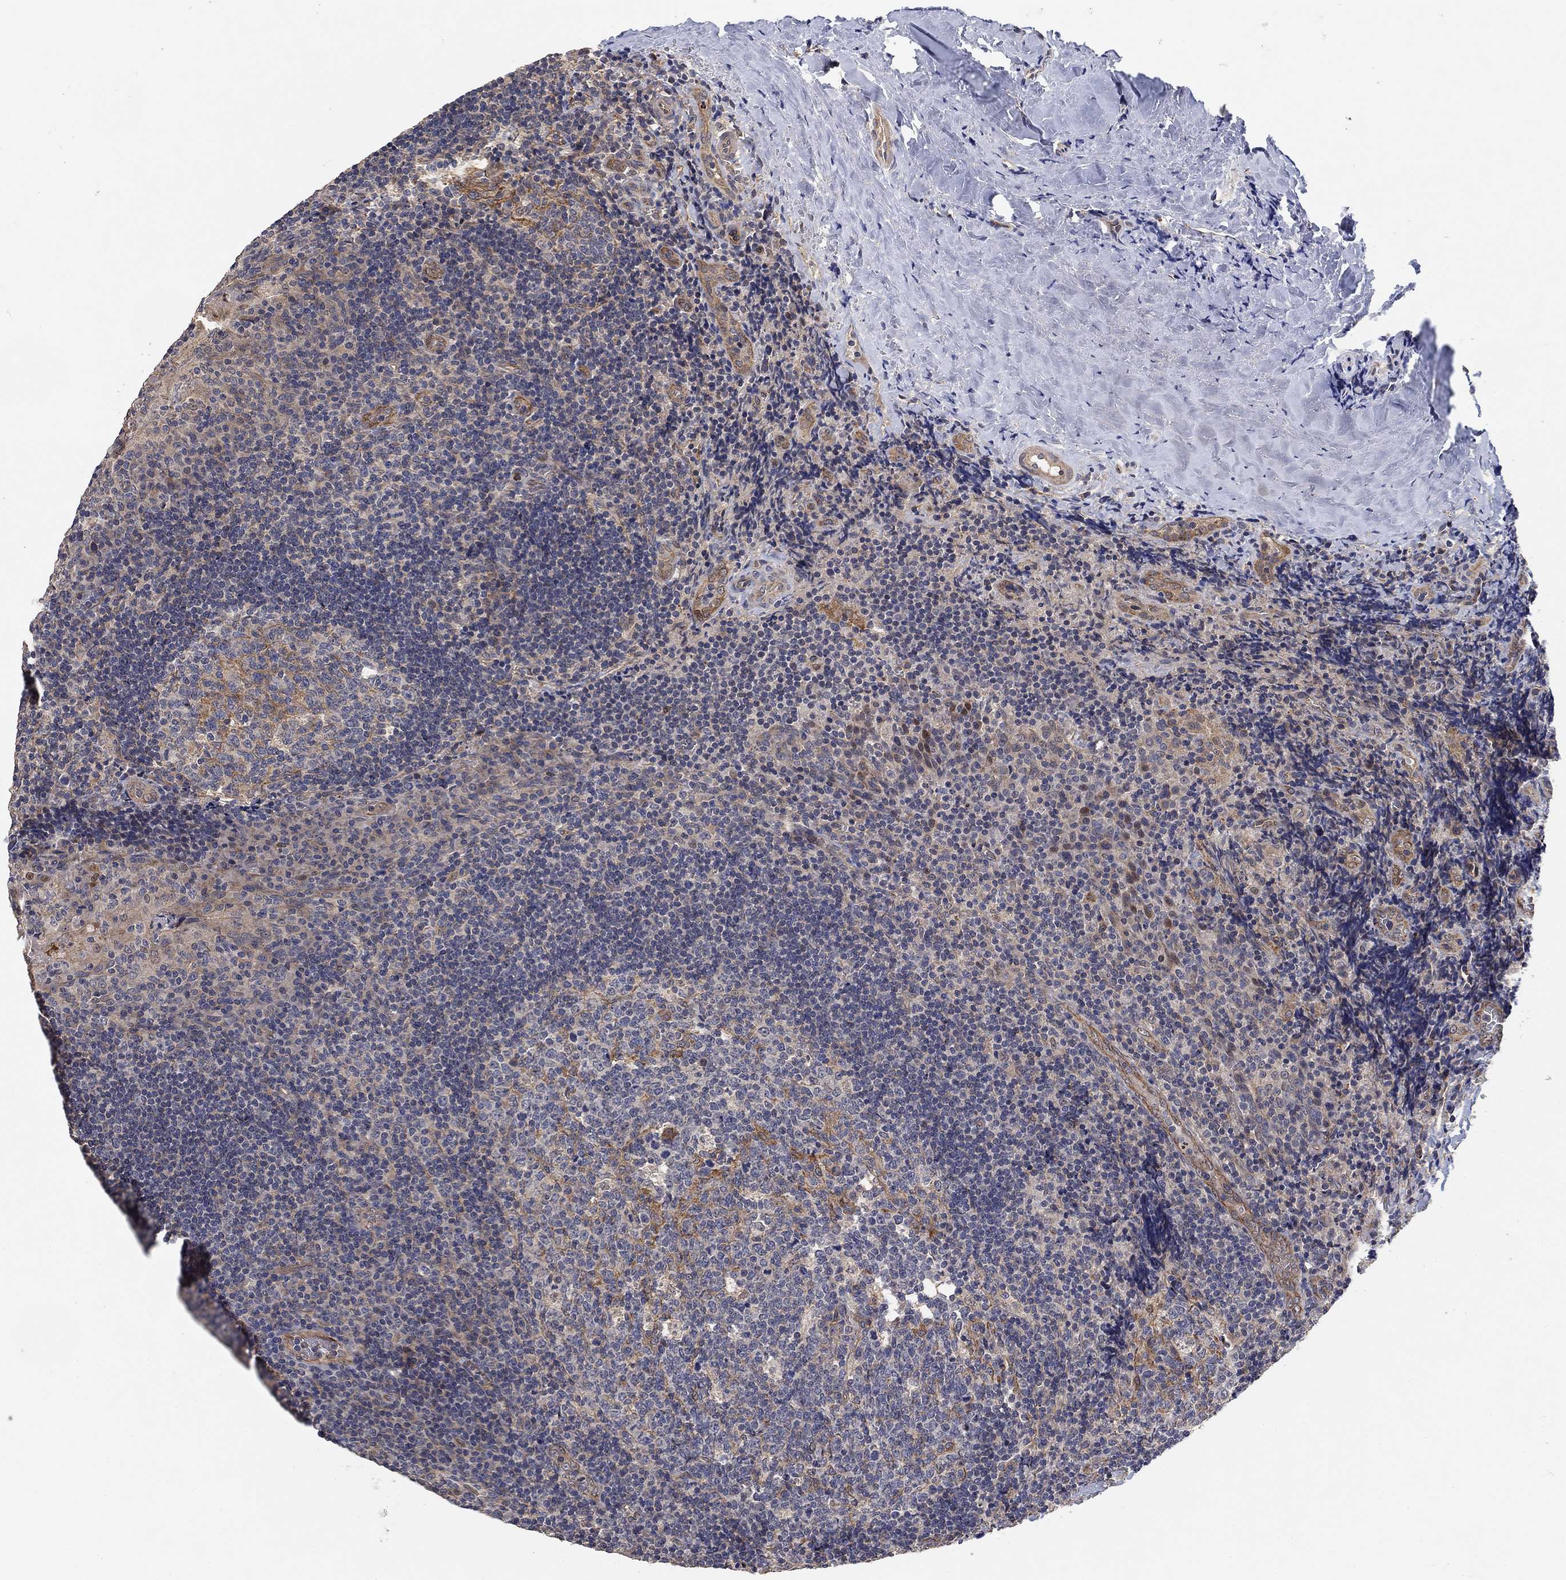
{"staining": {"intensity": "weak", "quantity": "<25%", "location": "cytoplasmic/membranous,nuclear"}, "tissue": "tonsil", "cell_type": "Germinal center cells", "image_type": "normal", "snomed": [{"axis": "morphology", "description": "Normal tissue, NOS"}, {"axis": "topography", "description": "Tonsil"}], "caption": "Protein analysis of unremarkable tonsil exhibits no significant expression in germinal center cells.", "gene": "MCUR1", "patient": {"sex": "male", "age": 17}}